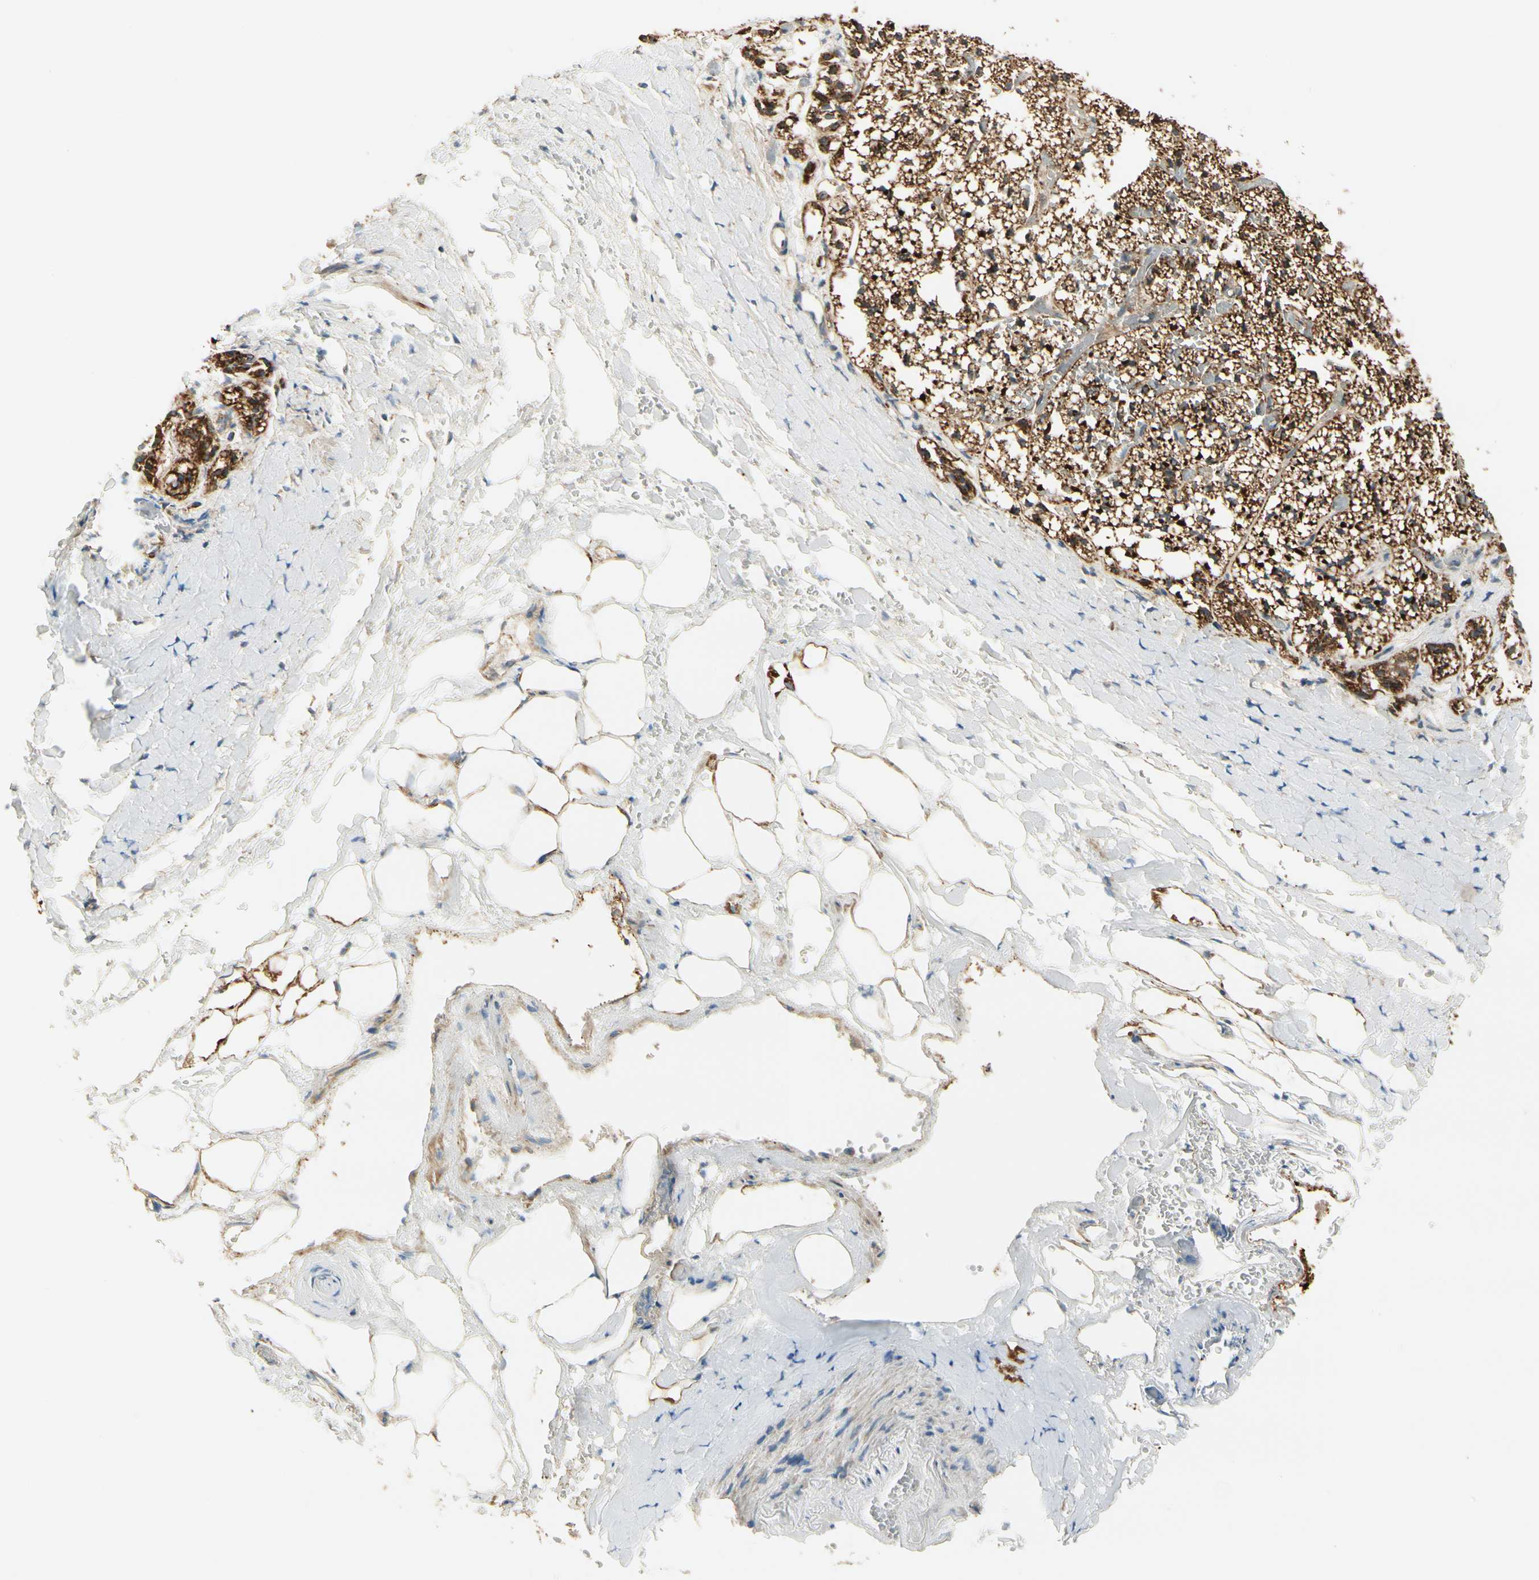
{"staining": {"intensity": "strong", "quantity": ">75%", "location": "cytoplasmic/membranous"}, "tissue": "adrenal gland", "cell_type": "Glandular cells", "image_type": "normal", "snomed": [{"axis": "morphology", "description": "Normal tissue, NOS"}, {"axis": "topography", "description": "Adrenal gland"}], "caption": "The immunohistochemical stain shows strong cytoplasmic/membranous expression in glandular cells of normal adrenal gland.", "gene": "EPHB3", "patient": {"sex": "male", "age": 53}}